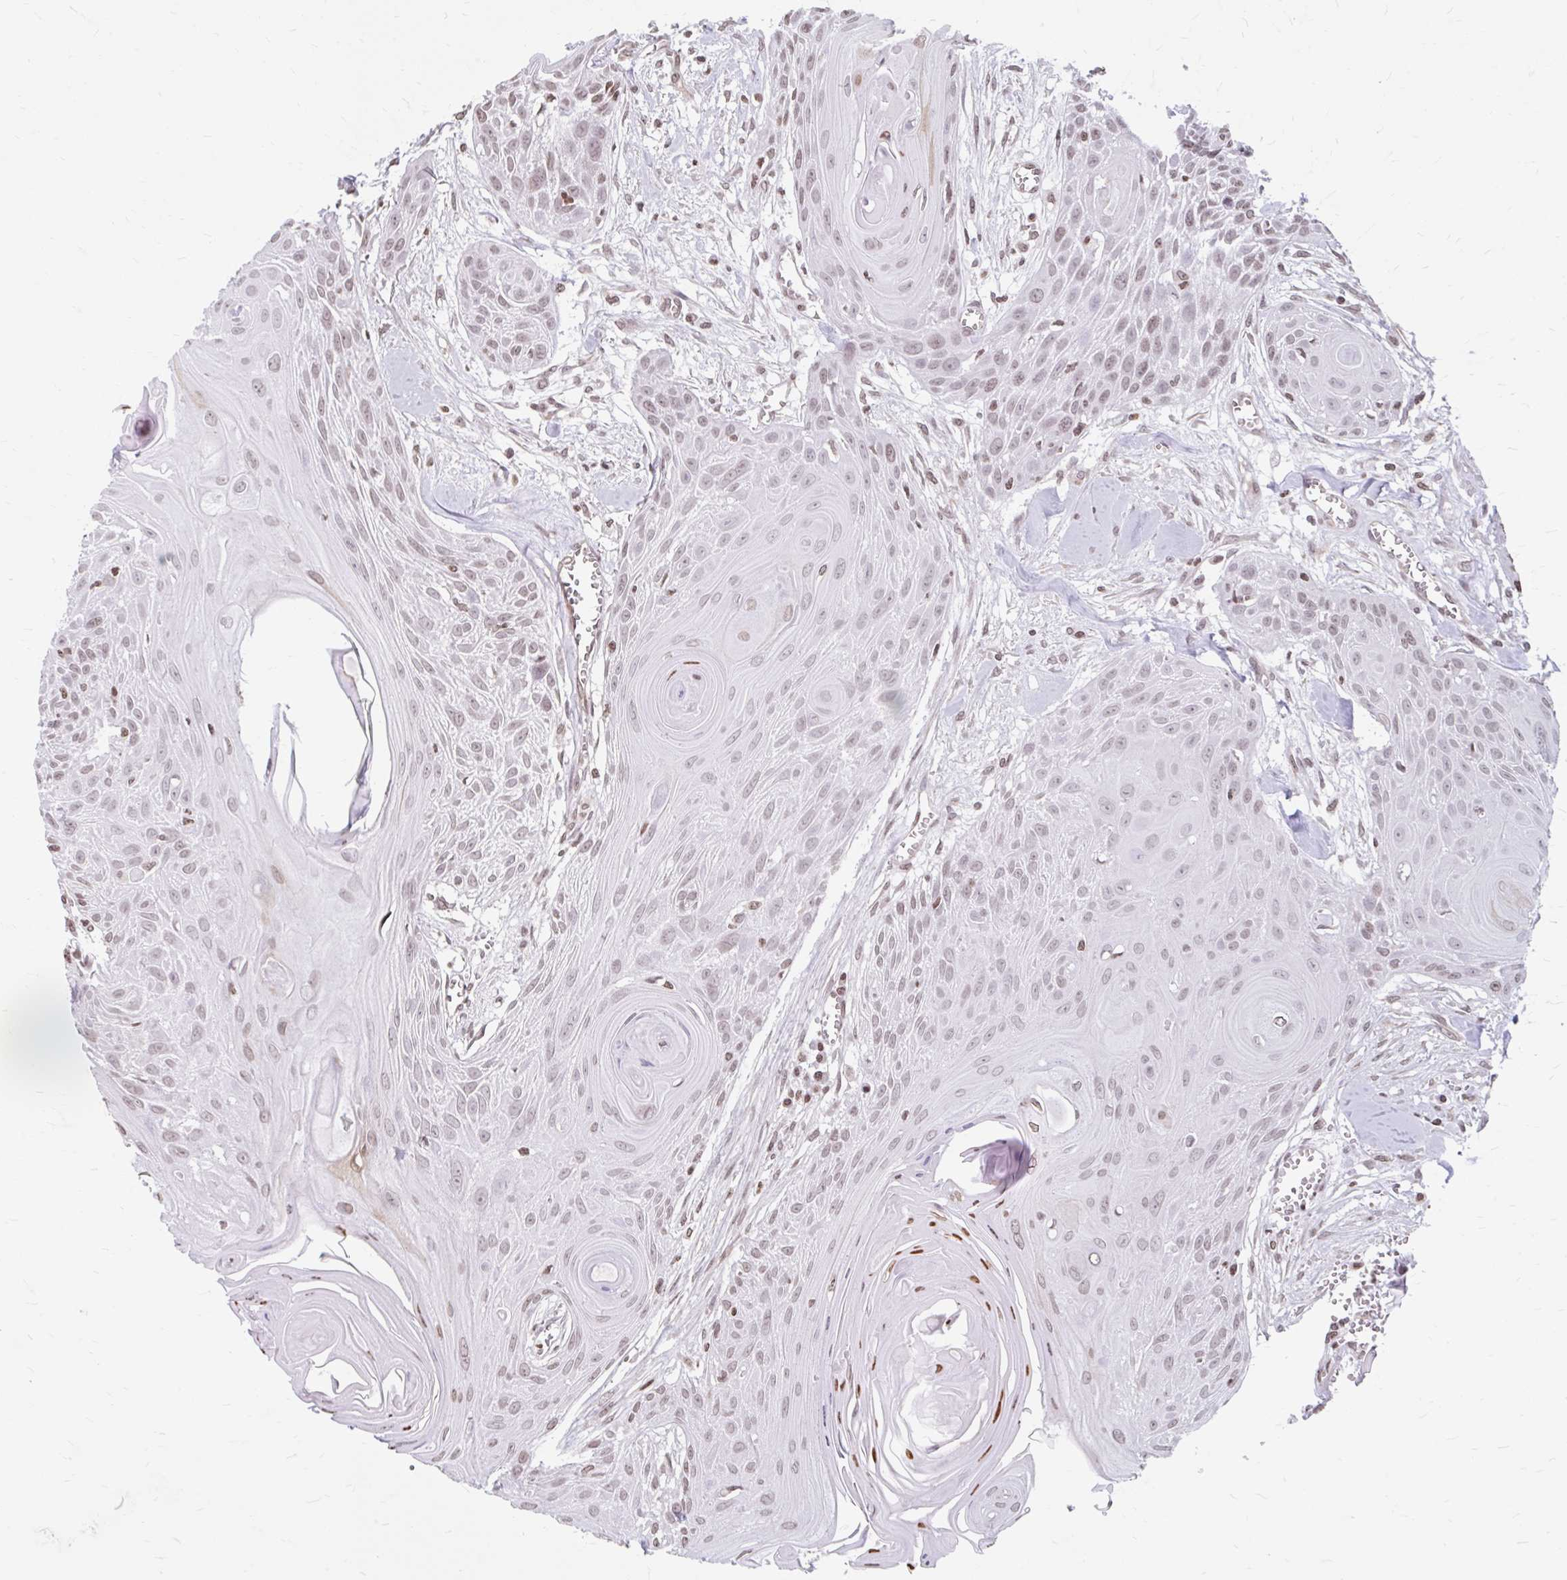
{"staining": {"intensity": "weak", "quantity": ">75%", "location": "nuclear"}, "tissue": "head and neck cancer", "cell_type": "Tumor cells", "image_type": "cancer", "snomed": [{"axis": "morphology", "description": "Squamous cell carcinoma, NOS"}, {"axis": "topography", "description": "Lymph node"}, {"axis": "topography", "description": "Salivary gland"}, {"axis": "topography", "description": "Head-Neck"}], "caption": "IHC micrograph of human head and neck cancer stained for a protein (brown), which displays low levels of weak nuclear expression in approximately >75% of tumor cells.", "gene": "ORC3", "patient": {"sex": "female", "age": 74}}